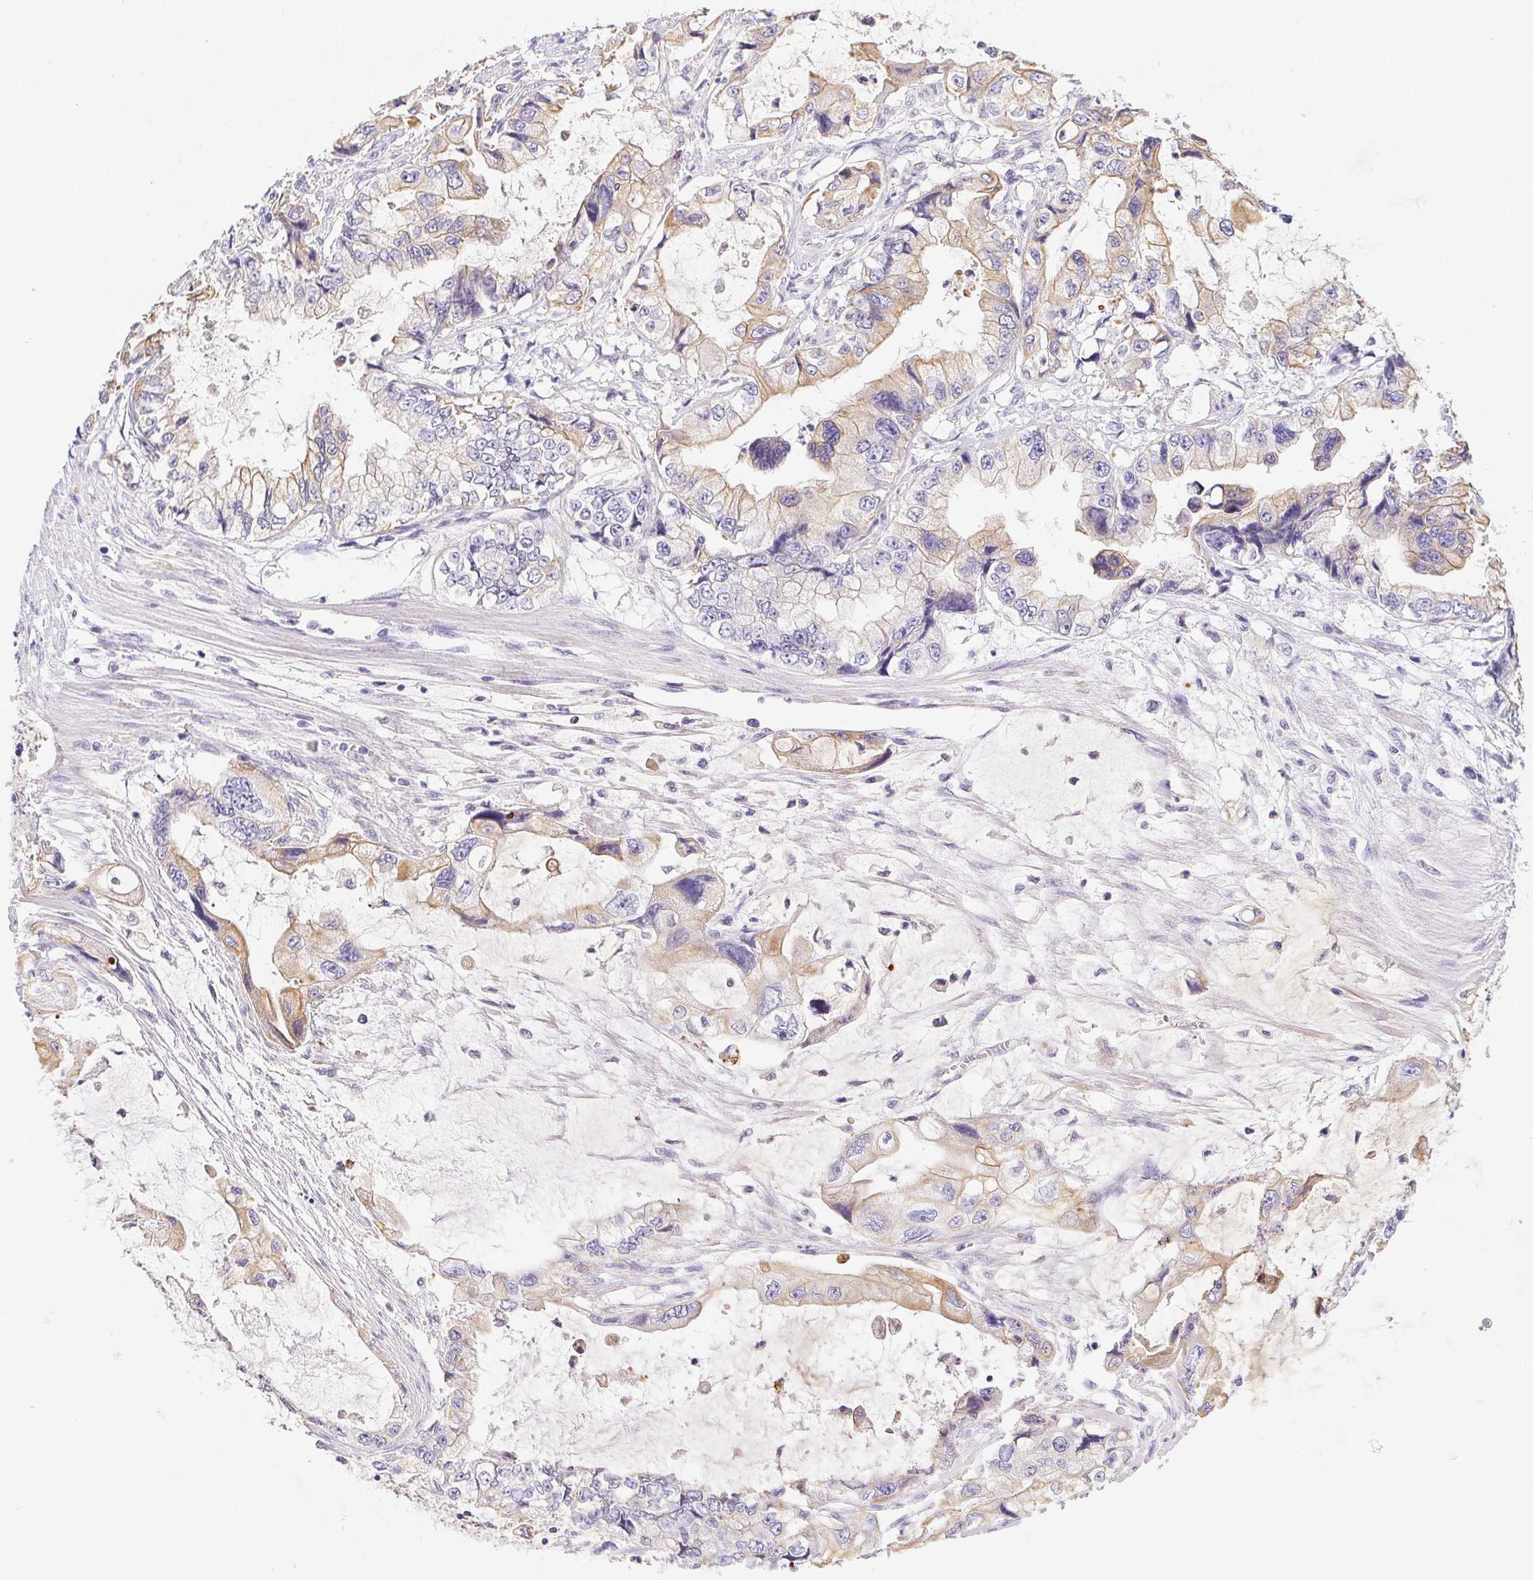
{"staining": {"intensity": "weak", "quantity": "25%-75%", "location": "cytoplasmic/membranous"}, "tissue": "stomach cancer", "cell_type": "Tumor cells", "image_type": "cancer", "snomed": [{"axis": "morphology", "description": "Adenocarcinoma, NOS"}, {"axis": "topography", "description": "Pancreas"}, {"axis": "topography", "description": "Stomach, upper"}, {"axis": "topography", "description": "Stomach"}], "caption": "Approximately 25%-75% of tumor cells in human stomach adenocarcinoma show weak cytoplasmic/membranous protein expression as visualized by brown immunohistochemical staining.", "gene": "SLC17A7", "patient": {"sex": "male", "age": 77}}